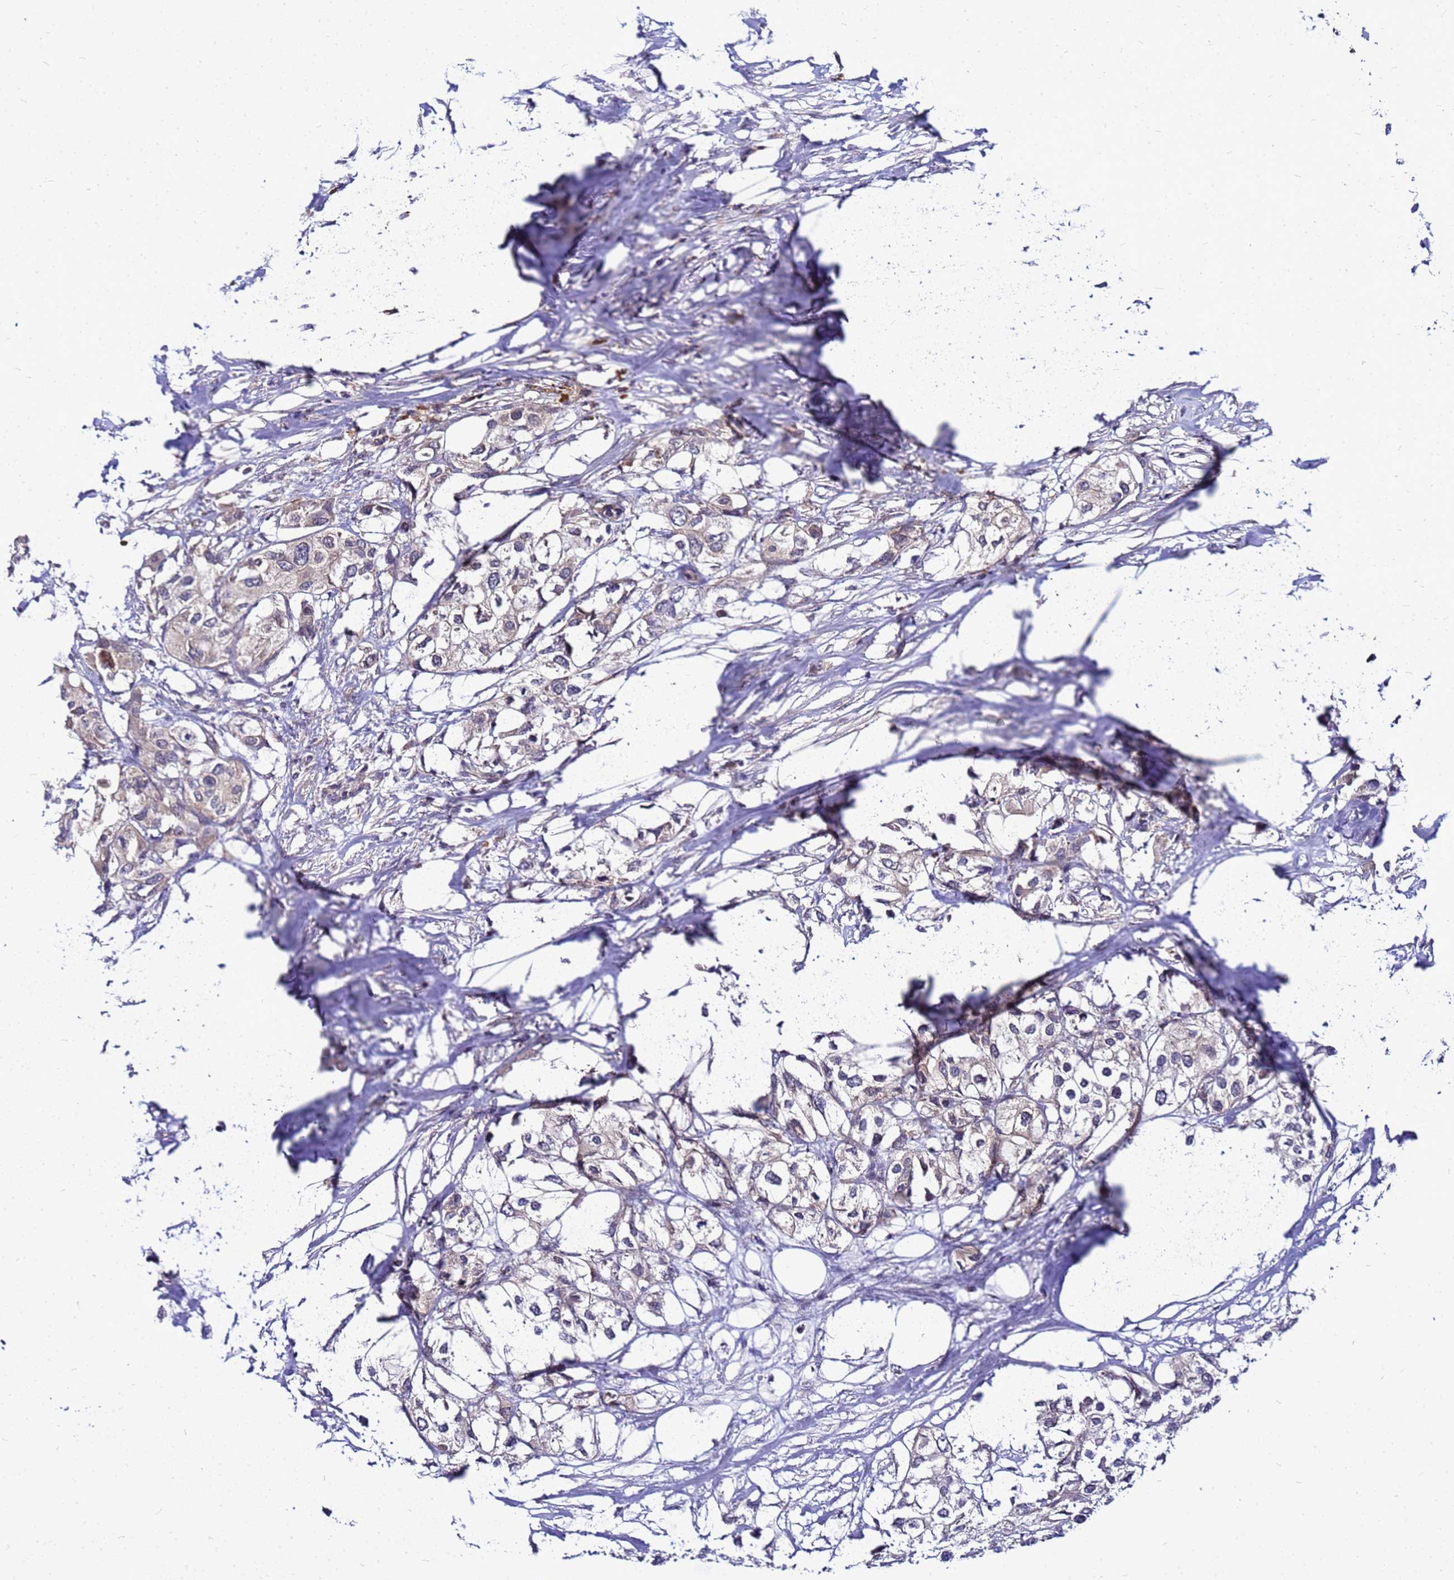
{"staining": {"intensity": "weak", "quantity": "<25%", "location": "cytoplasmic/membranous"}, "tissue": "urothelial cancer", "cell_type": "Tumor cells", "image_type": "cancer", "snomed": [{"axis": "morphology", "description": "Urothelial carcinoma, High grade"}, {"axis": "topography", "description": "Urinary bladder"}], "caption": "Immunohistochemistry image of human high-grade urothelial carcinoma stained for a protein (brown), which exhibits no positivity in tumor cells.", "gene": "SAT1", "patient": {"sex": "male", "age": 64}}